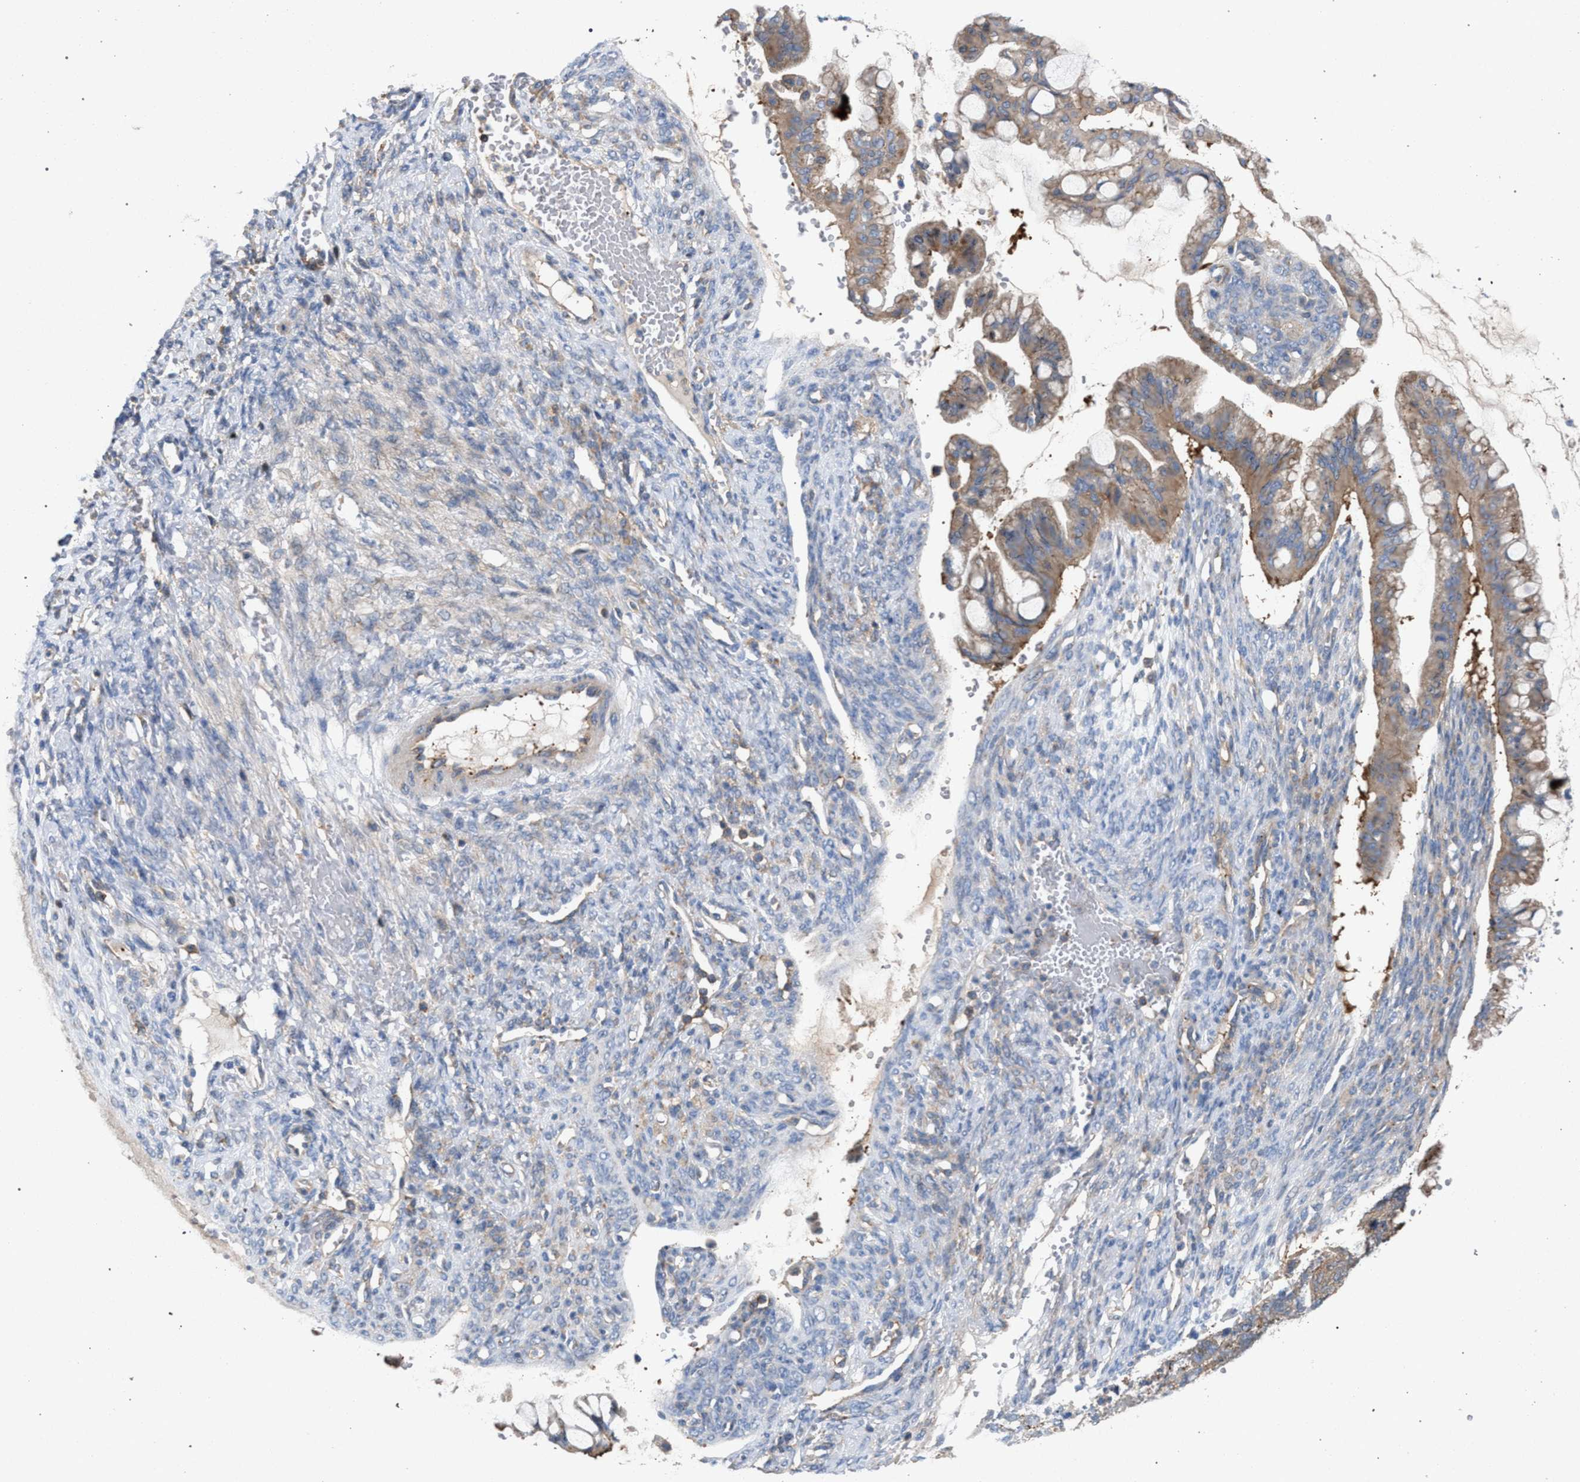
{"staining": {"intensity": "weak", "quantity": ">75%", "location": "cytoplasmic/membranous"}, "tissue": "ovarian cancer", "cell_type": "Tumor cells", "image_type": "cancer", "snomed": [{"axis": "morphology", "description": "Cystadenocarcinoma, mucinous, NOS"}, {"axis": "topography", "description": "Ovary"}], "caption": "IHC (DAB) staining of human mucinous cystadenocarcinoma (ovarian) exhibits weak cytoplasmic/membranous protein expression in about >75% of tumor cells.", "gene": "VPS13A", "patient": {"sex": "female", "age": 73}}